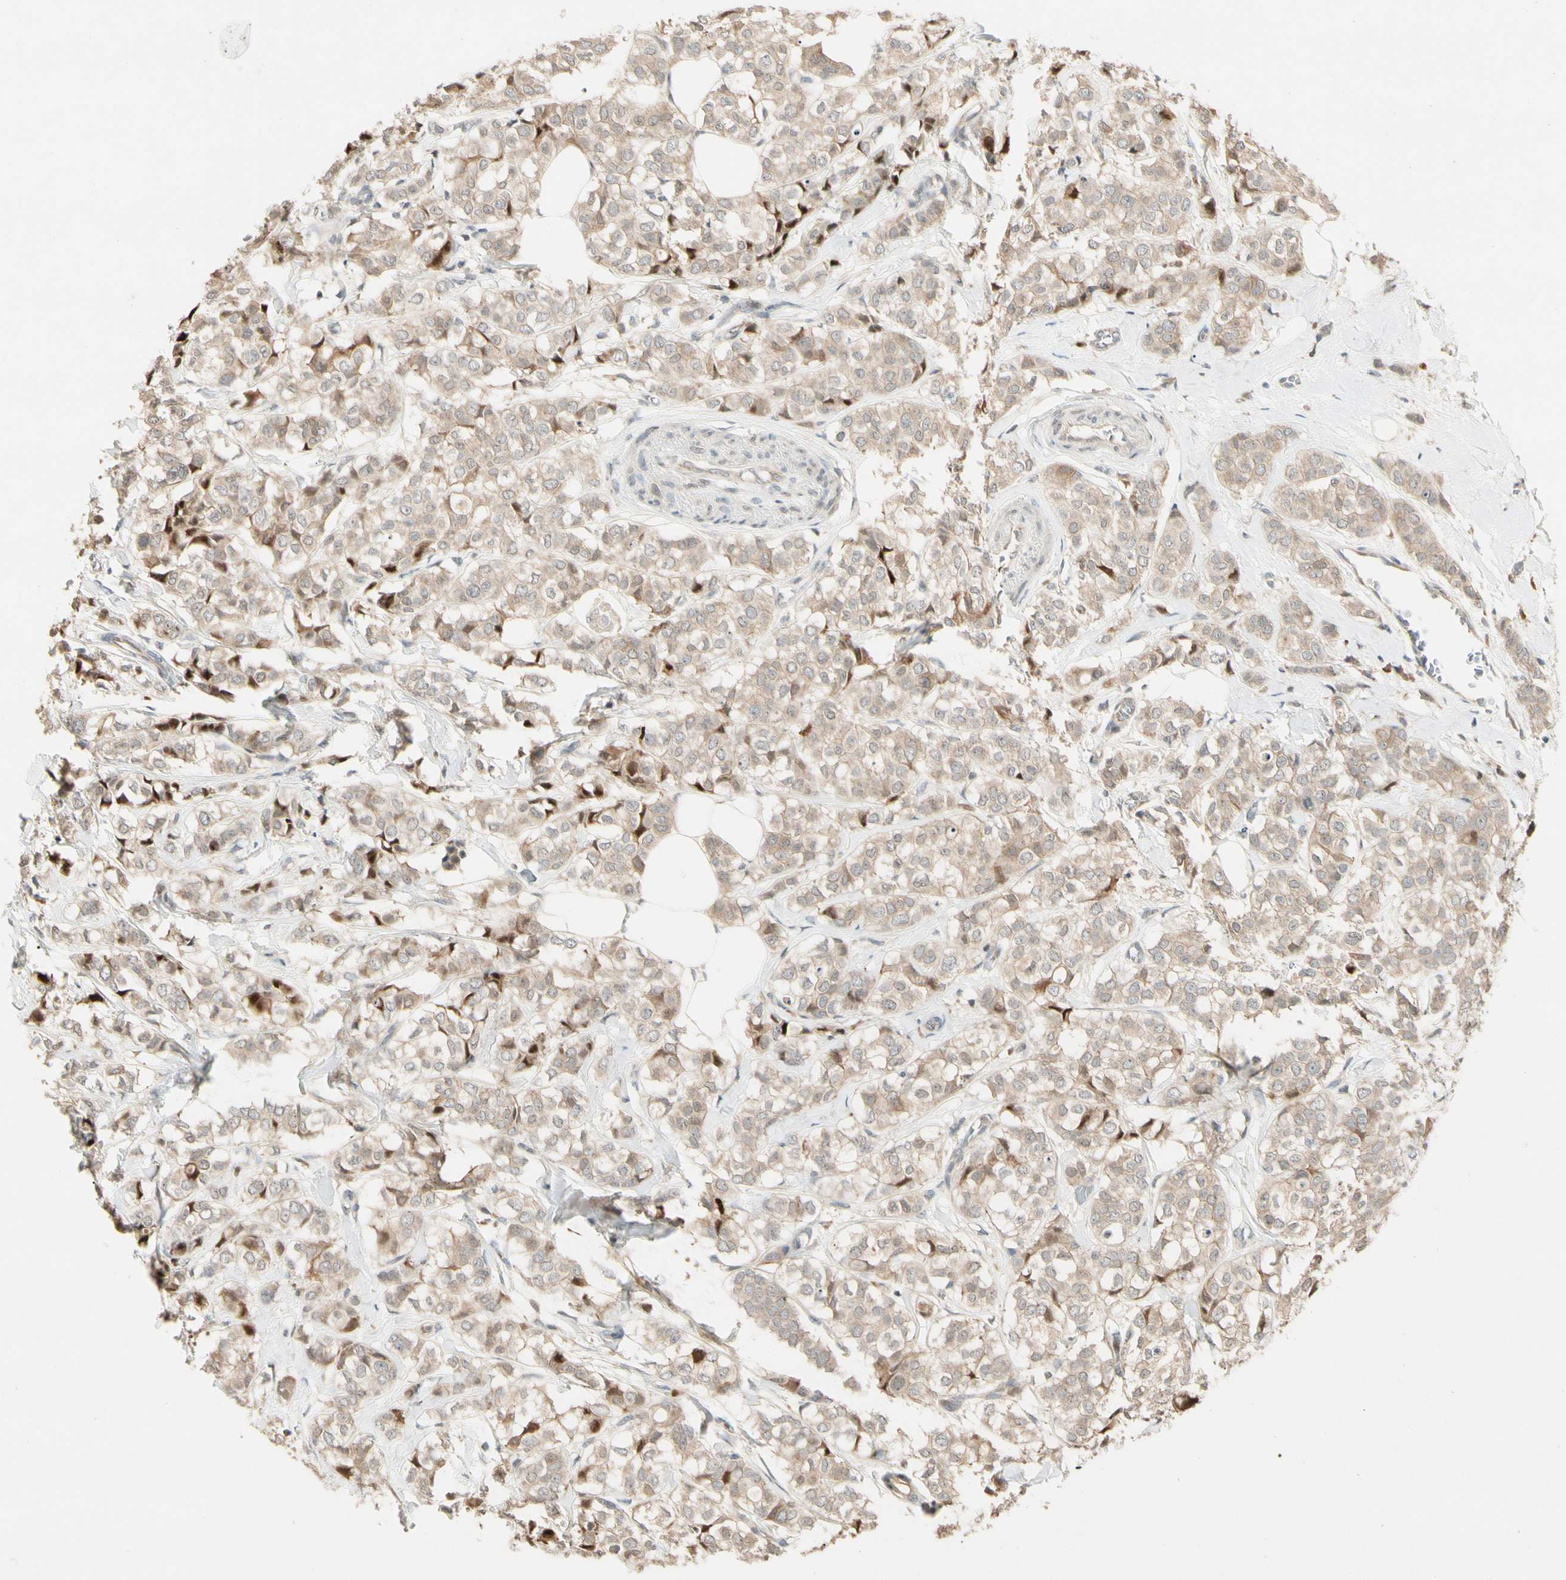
{"staining": {"intensity": "weak", "quantity": "25%-75%", "location": "cytoplasmic/membranous"}, "tissue": "breast cancer", "cell_type": "Tumor cells", "image_type": "cancer", "snomed": [{"axis": "morphology", "description": "Lobular carcinoma"}, {"axis": "topography", "description": "Breast"}], "caption": "Tumor cells show low levels of weak cytoplasmic/membranous staining in about 25%-75% of cells in human breast lobular carcinoma.", "gene": "P3H2", "patient": {"sex": "female", "age": 60}}